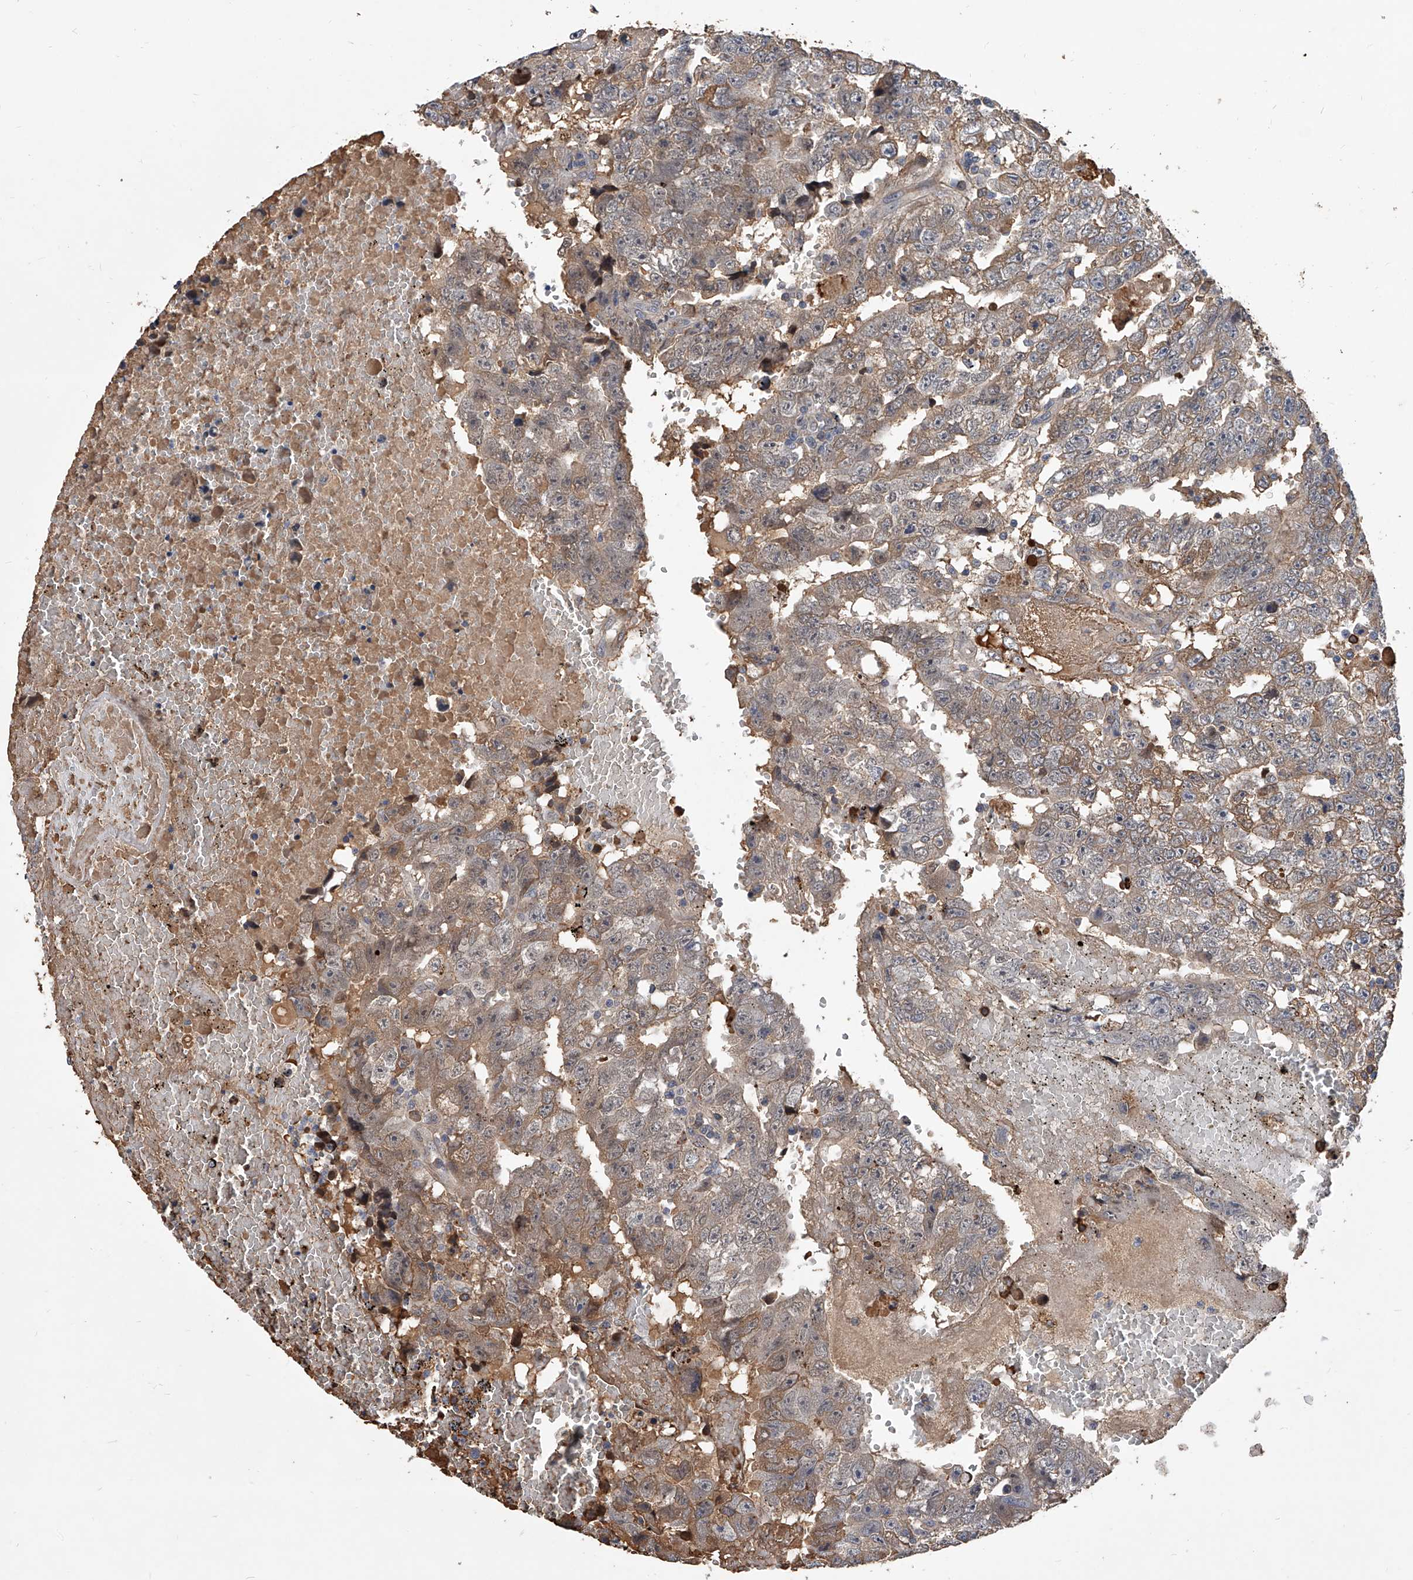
{"staining": {"intensity": "weak", "quantity": "25%-75%", "location": "cytoplasmic/membranous"}, "tissue": "testis cancer", "cell_type": "Tumor cells", "image_type": "cancer", "snomed": [{"axis": "morphology", "description": "Carcinoma, Embryonal, NOS"}, {"axis": "topography", "description": "Testis"}], "caption": "The immunohistochemical stain labels weak cytoplasmic/membranous positivity in tumor cells of embryonal carcinoma (testis) tissue.", "gene": "ZNF25", "patient": {"sex": "male", "age": 25}}